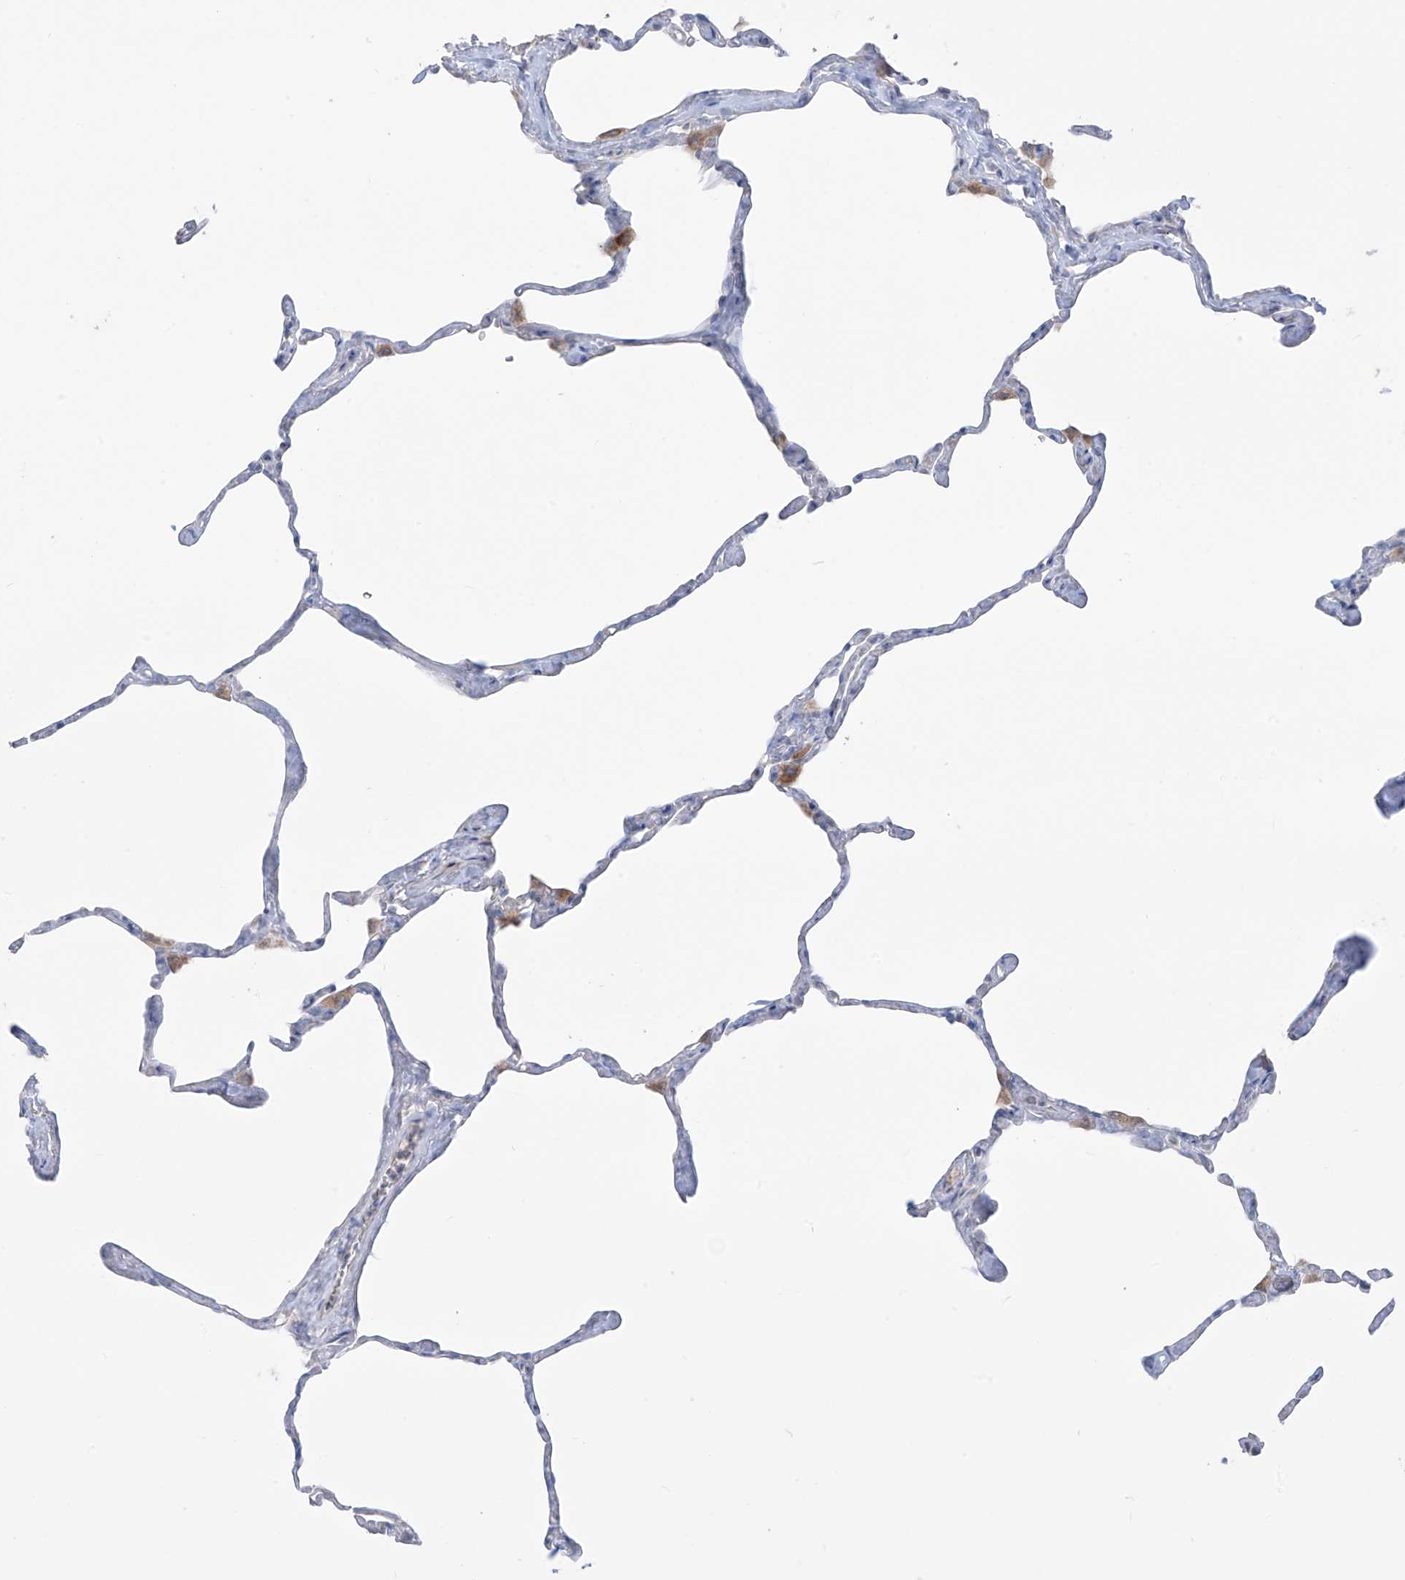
{"staining": {"intensity": "negative", "quantity": "none", "location": "none"}, "tissue": "lung", "cell_type": "Alveolar cells", "image_type": "normal", "snomed": [{"axis": "morphology", "description": "Normal tissue, NOS"}, {"axis": "topography", "description": "Lung"}], "caption": "IHC of benign human lung demonstrates no positivity in alveolar cells.", "gene": "ASPRV1", "patient": {"sex": "male", "age": 65}}